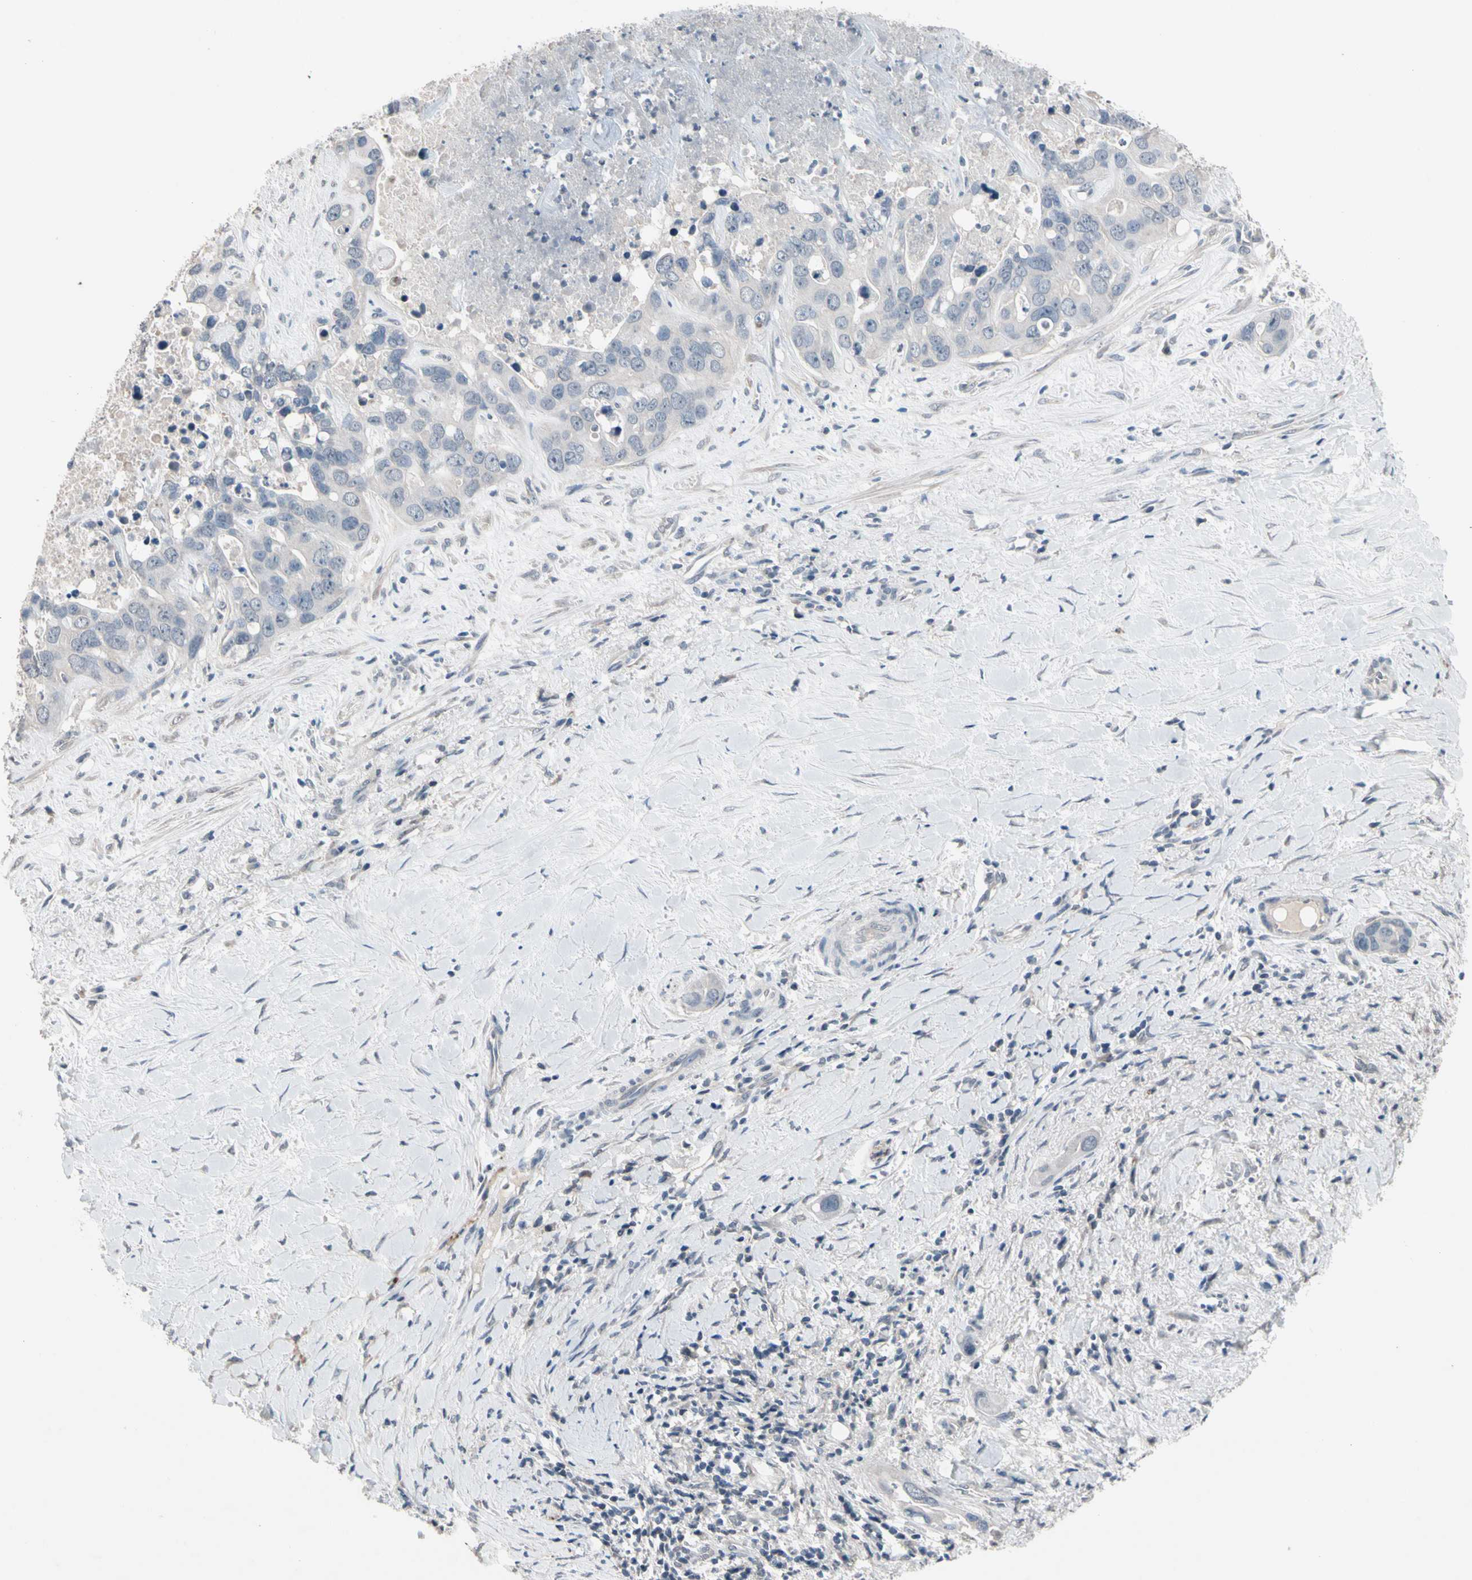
{"staining": {"intensity": "negative", "quantity": "none", "location": "none"}, "tissue": "liver cancer", "cell_type": "Tumor cells", "image_type": "cancer", "snomed": [{"axis": "morphology", "description": "Cholangiocarcinoma"}, {"axis": "topography", "description": "Liver"}], "caption": "Immunohistochemistry histopathology image of neoplastic tissue: liver cholangiocarcinoma stained with DAB (3,3'-diaminobenzidine) reveals no significant protein expression in tumor cells.", "gene": "SV2A", "patient": {"sex": "female", "age": 65}}